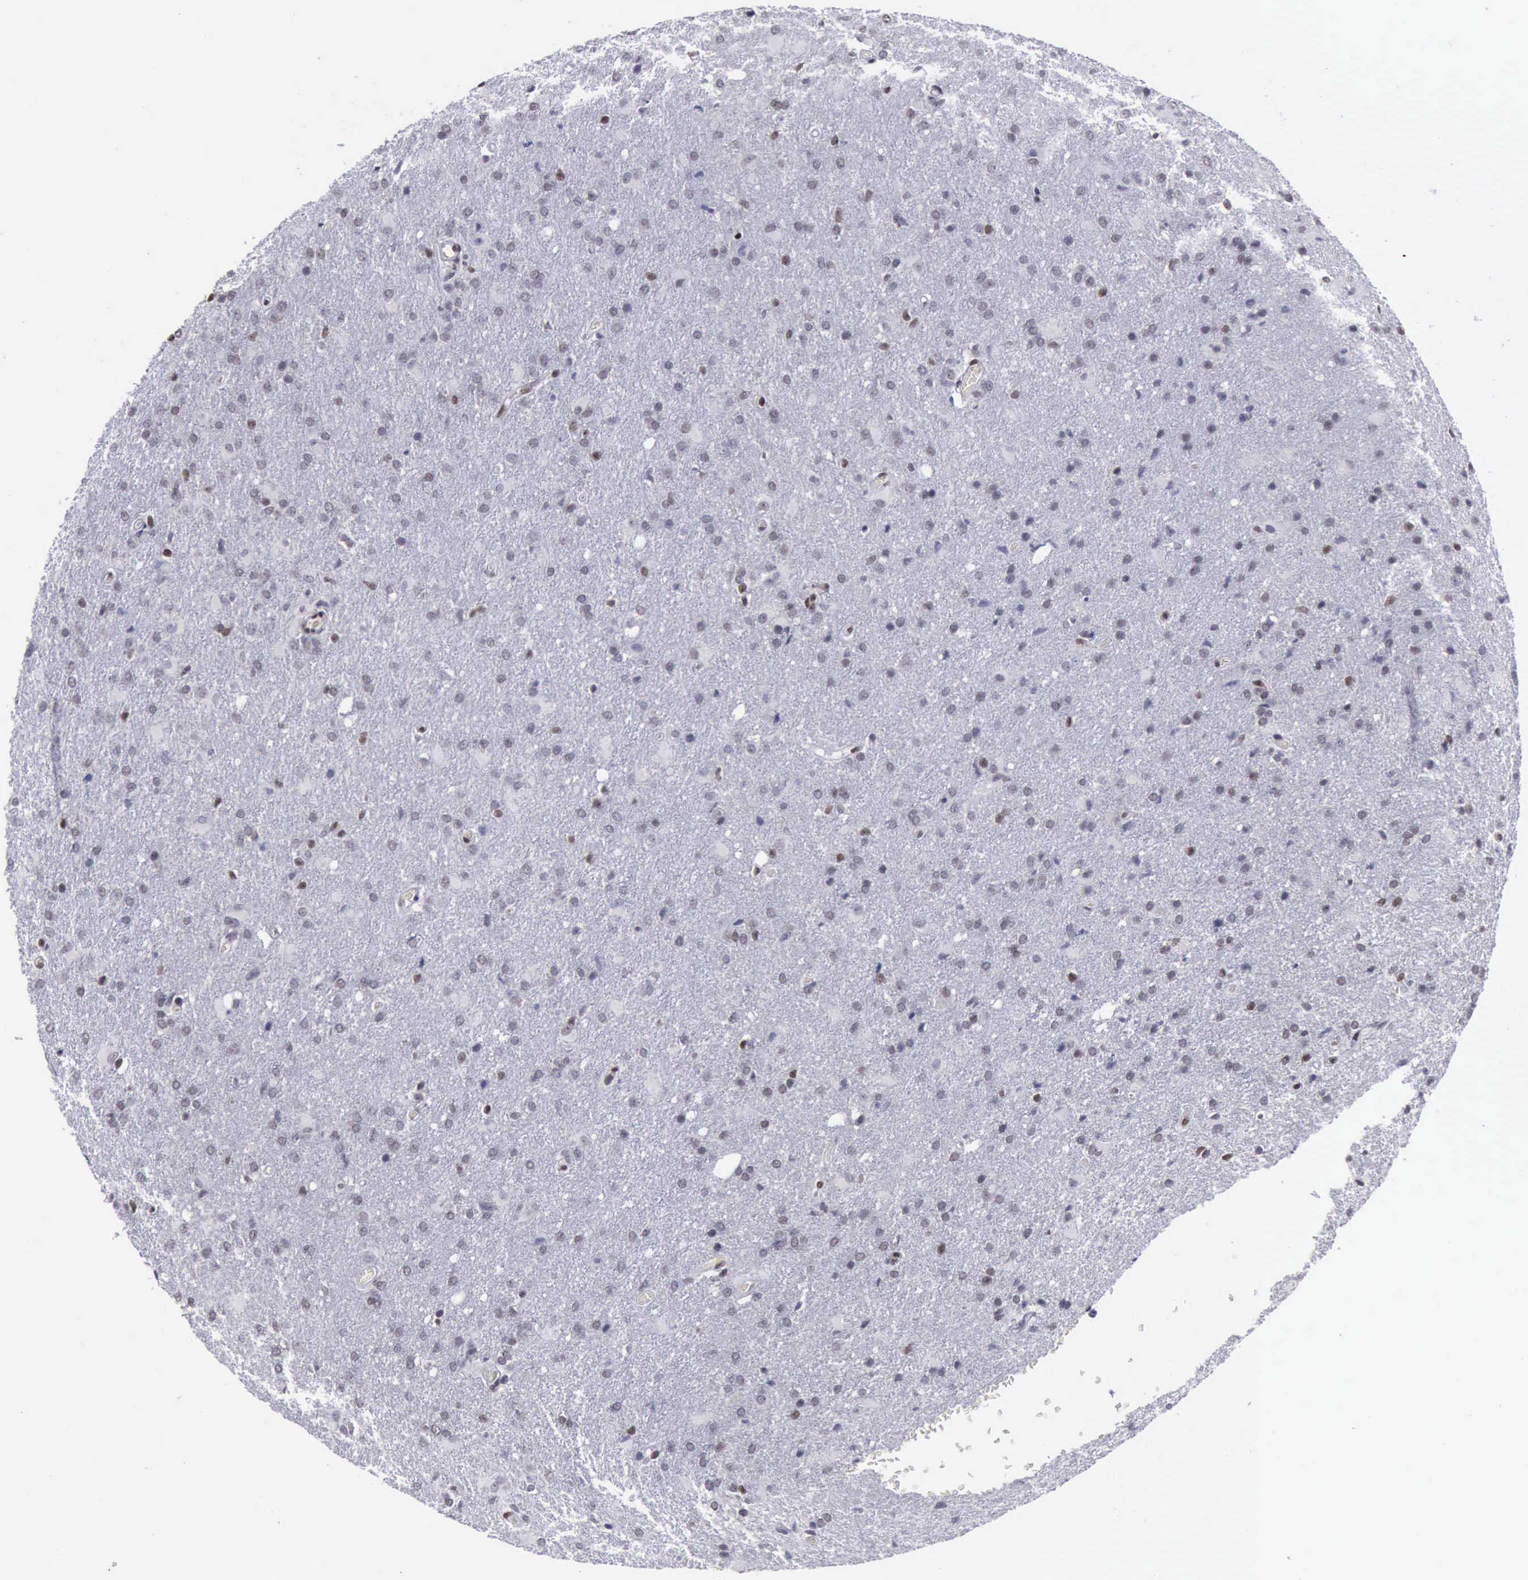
{"staining": {"intensity": "weak", "quantity": "<25%", "location": "nuclear"}, "tissue": "glioma", "cell_type": "Tumor cells", "image_type": "cancer", "snomed": [{"axis": "morphology", "description": "Glioma, malignant, High grade"}, {"axis": "topography", "description": "Brain"}], "caption": "Glioma stained for a protein using immunohistochemistry (IHC) shows no staining tumor cells.", "gene": "YY1", "patient": {"sex": "male", "age": 68}}